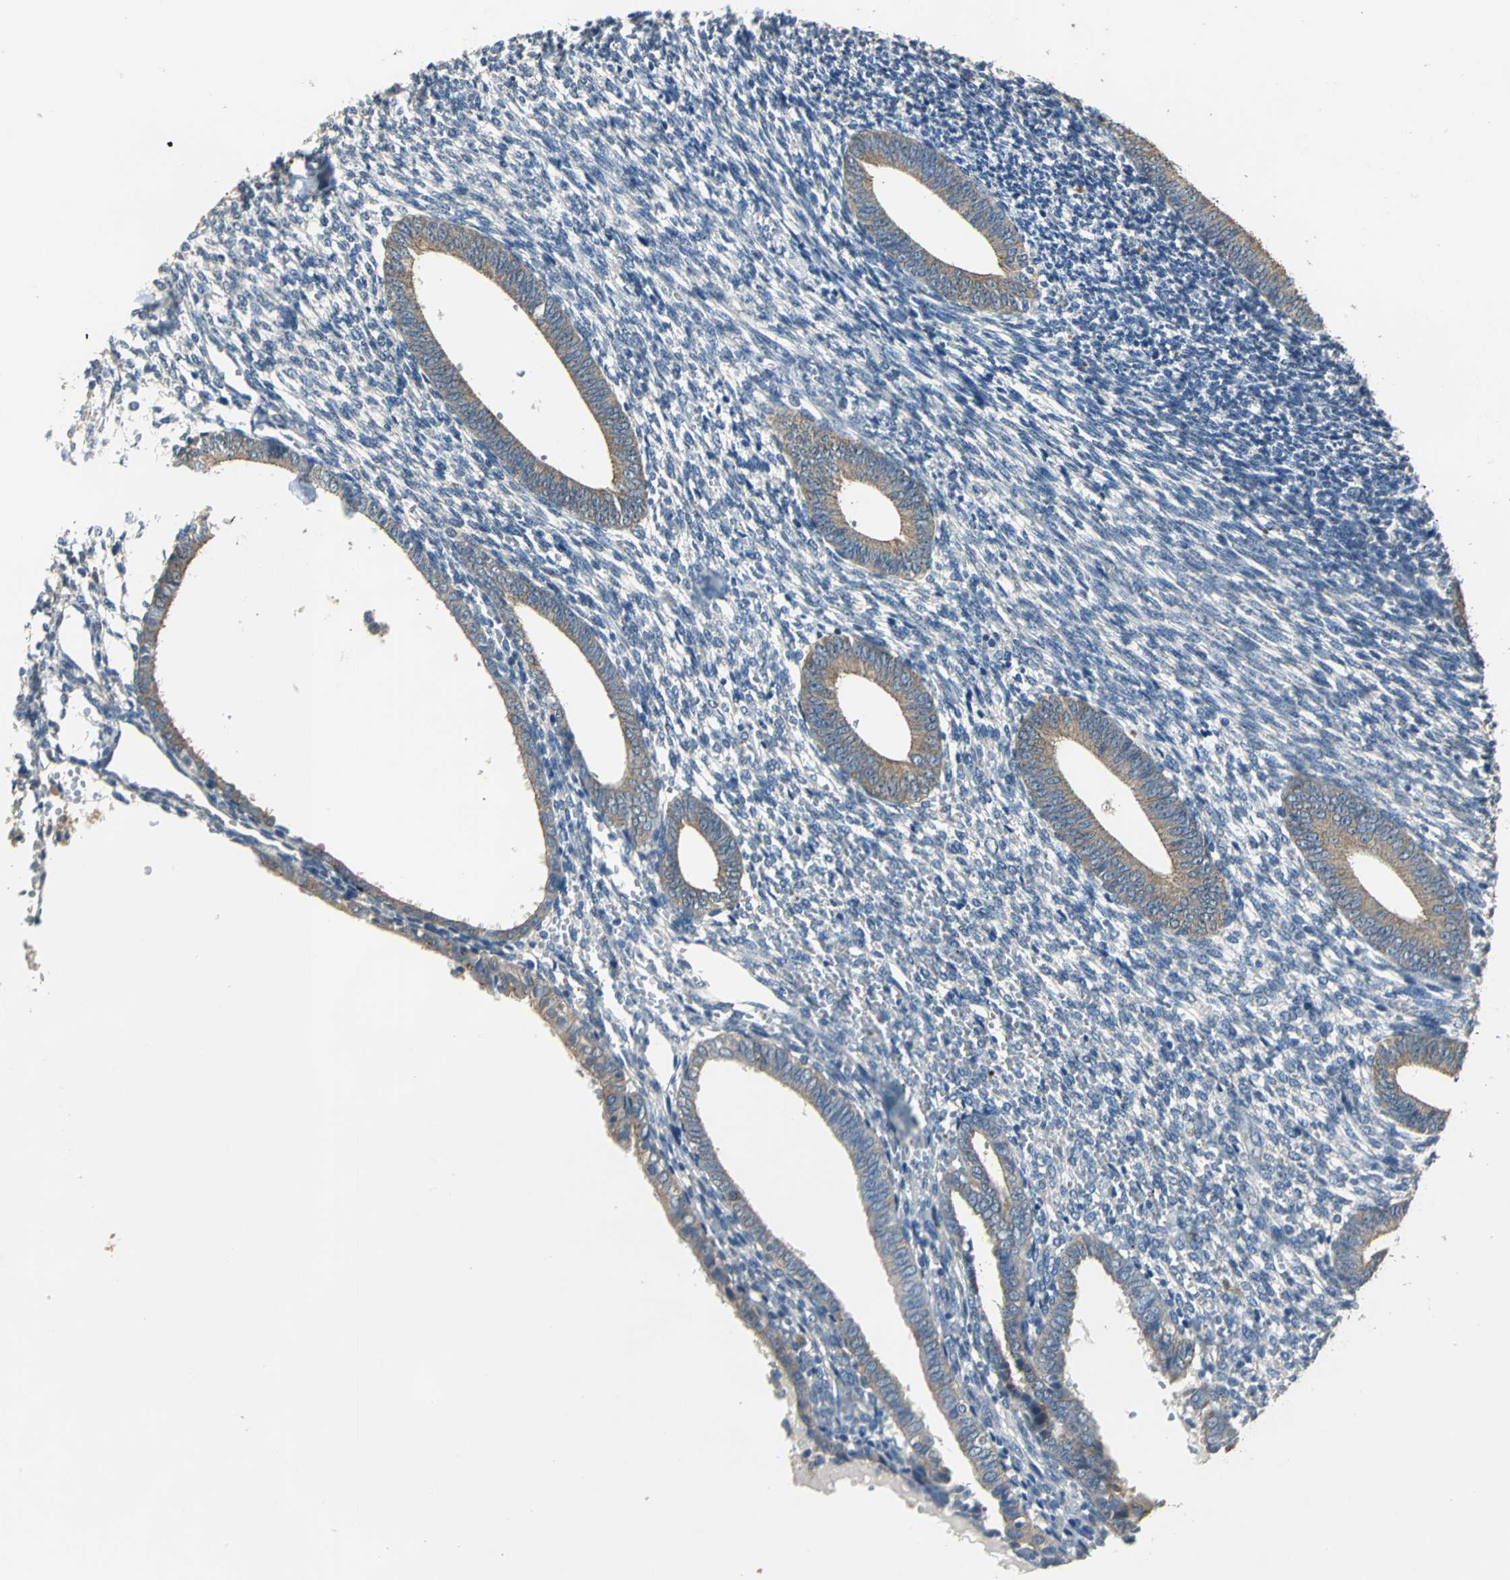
{"staining": {"intensity": "negative", "quantity": "none", "location": "none"}, "tissue": "endometrium", "cell_type": "Cells in endometrial stroma", "image_type": "normal", "snomed": [{"axis": "morphology", "description": "Normal tissue, NOS"}, {"axis": "topography", "description": "Endometrium"}], "caption": "The image exhibits no staining of cells in endometrial stroma in normal endometrium.", "gene": "OCLN", "patient": {"sex": "female", "age": 57}}